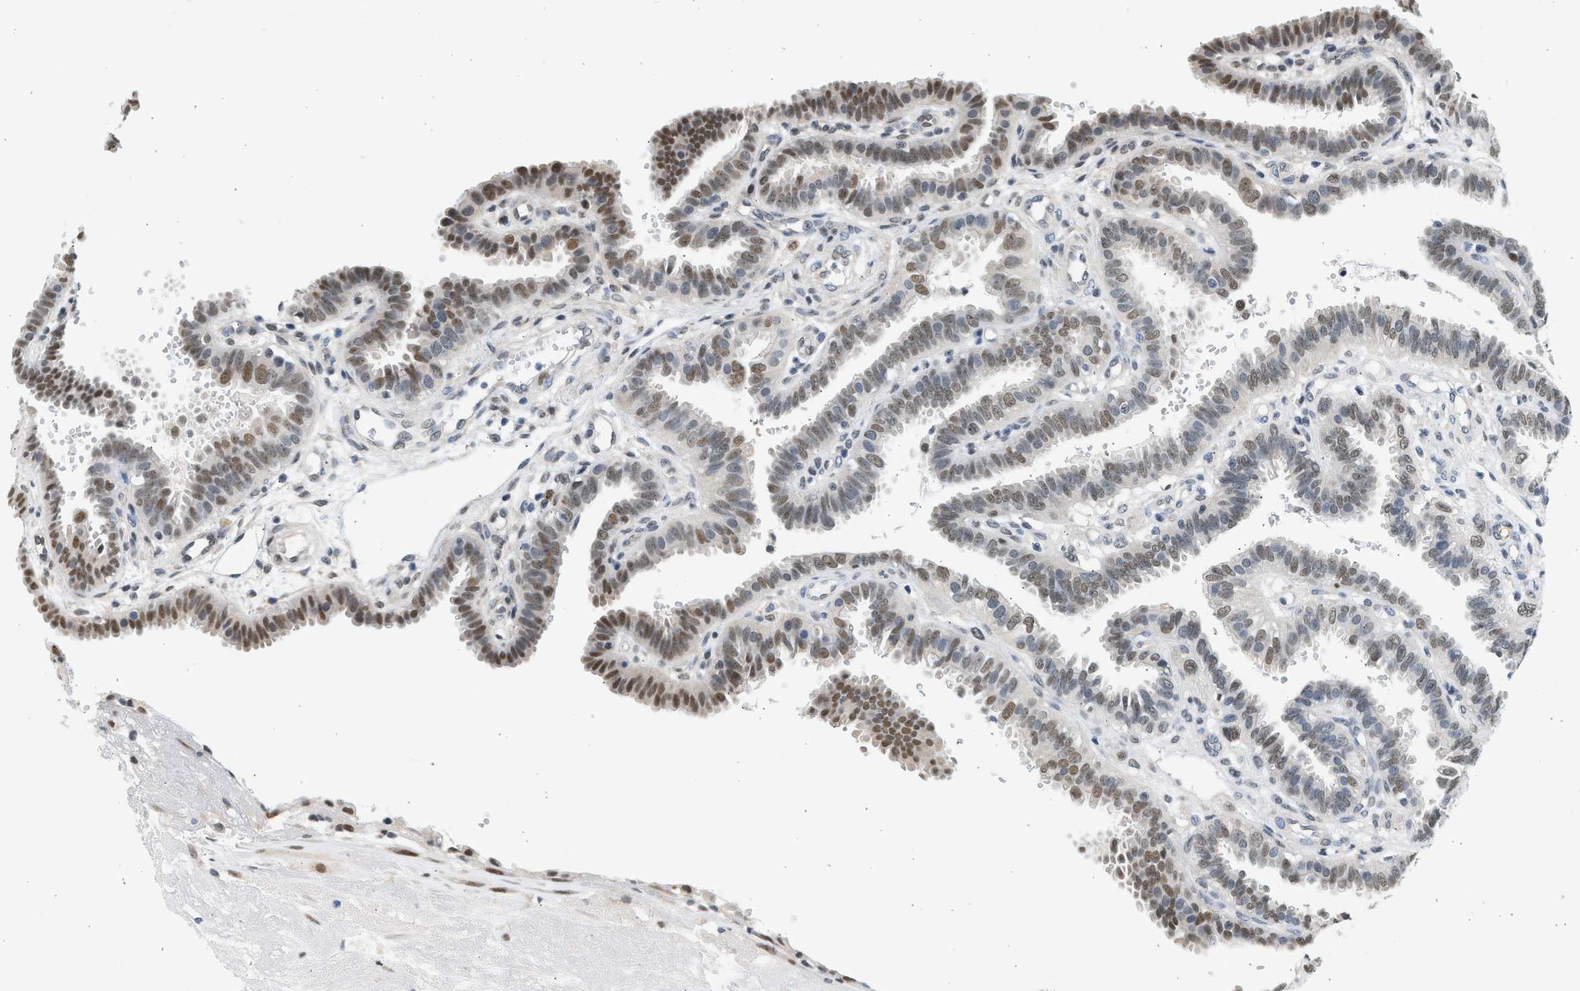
{"staining": {"intensity": "moderate", "quantity": ">75%", "location": "nuclear"}, "tissue": "fallopian tube", "cell_type": "Glandular cells", "image_type": "normal", "snomed": [{"axis": "morphology", "description": "Normal tissue, NOS"}, {"axis": "topography", "description": "Fallopian tube"}, {"axis": "topography", "description": "Placenta"}], "caption": "IHC image of benign fallopian tube stained for a protein (brown), which reveals medium levels of moderate nuclear expression in approximately >75% of glandular cells.", "gene": "HIPK1", "patient": {"sex": "female", "age": 34}}